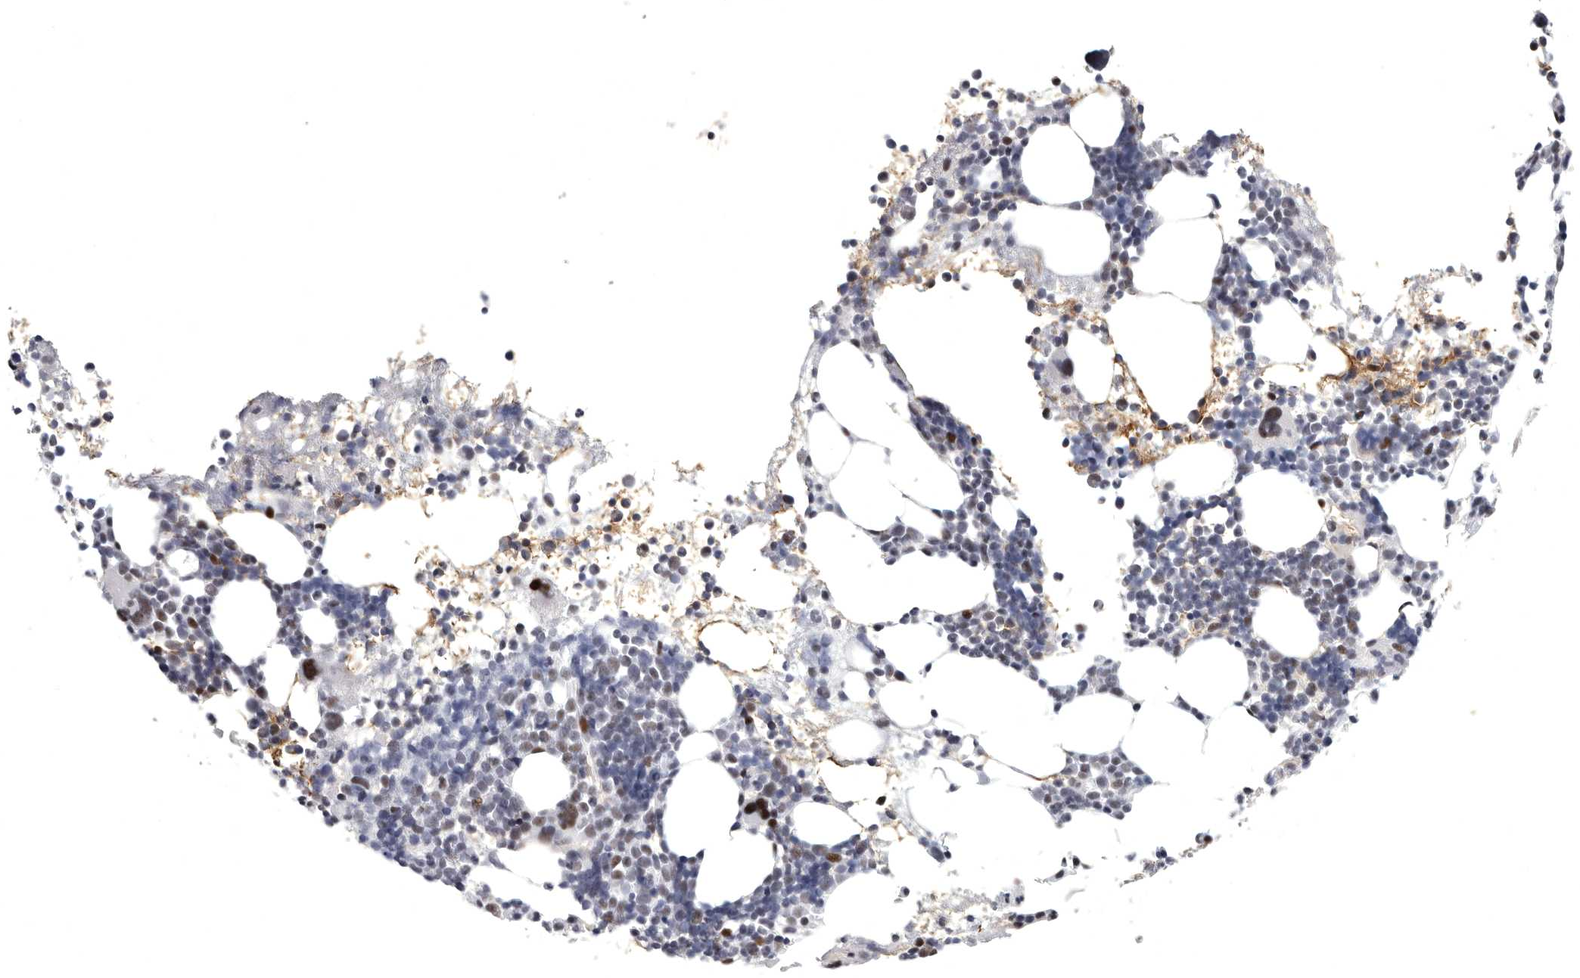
{"staining": {"intensity": "moderate", "quantity": "<25%", "location": "nuclear"}, "tissue": "bone marrow", "cell_type": "Hematopoietic cells", "image_type": "normal", "snomed": [{"axis": "morphology", "description": "Normal tissue, NOS"}, {"axis": "topography", "description": "Bone marrow"}], "caption": "IHC (DAB (3,3'-diaminobenzidine)) staining of normal bone marrow displays moderate nuclear protein staining in about <25% of hematopoietic cells. (Brightfield microscopy of DAB IHC at high magnification).", "gene": "WRAP73", "patient": {"sex": "female", "age": 57}}